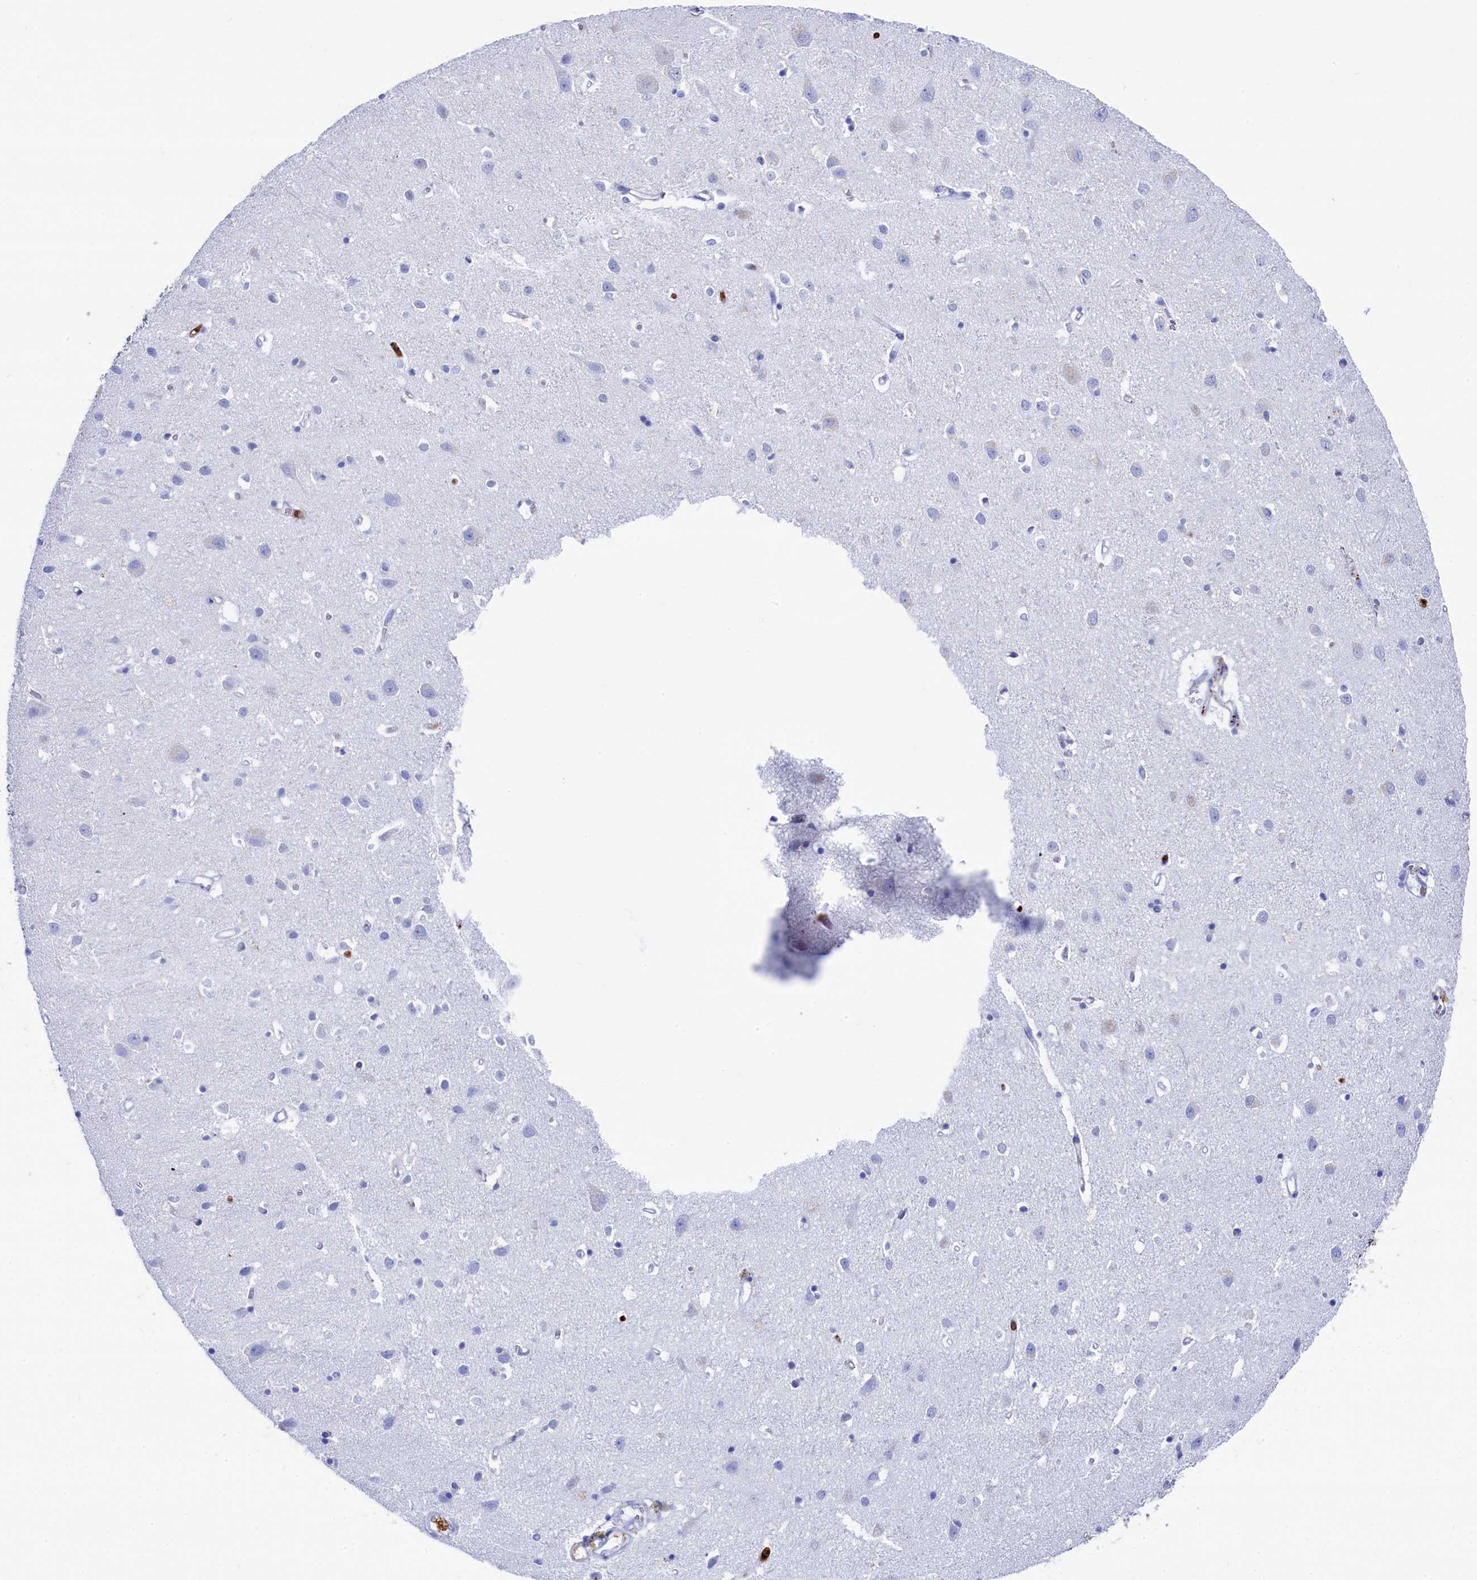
{"staining": {"intensity": "negative", "quantity": "none", "location": "none"}, "tissue": "cerebral cortex", "cell_type": "Endothelial cells", "image_type": "normal", "snomed": [{"axis": "morphology", "description": "Normal tissue, NOS"}, {"axis": "topography", "description": "Cerebral cortex"}], "caption": "IHC of benign human cerebral cortex shows no expression in endothelial cells.", "gene": "PLAC8", "patient": {"sex": "female", "age": 64}}